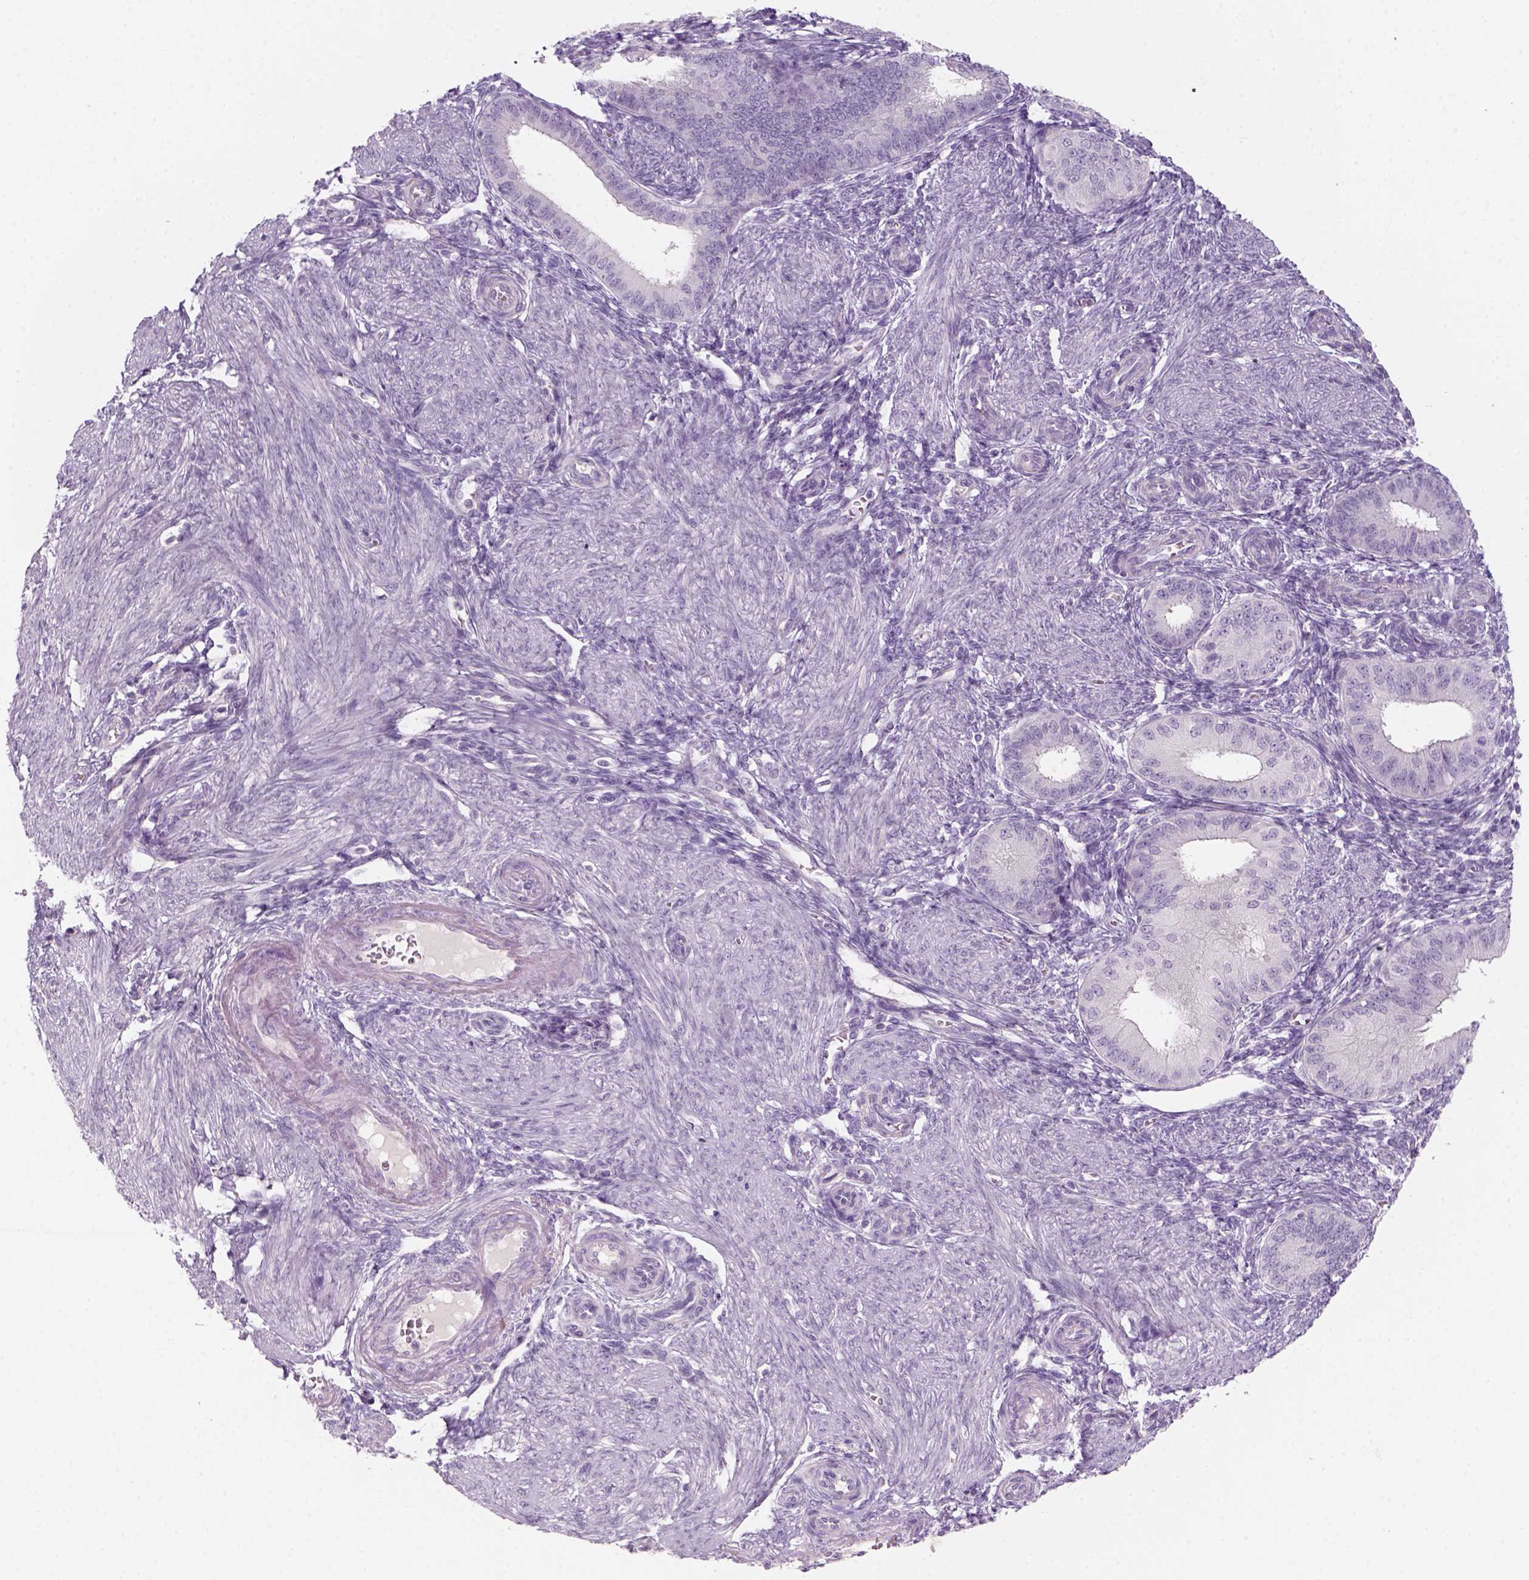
{"staining": {"intensity": "negative", "quantity": "none", "location": "none"}, "tissue": "endometrium", "cell_type": "Cells in endometrial stroma", "image_type": "normal", "snomed": [{"axis": "morphology", "description": "Normal tissue, NOS"}, {"axis": "topography", "description": "Endometrium"}], "caption": "Immunohistochemical staining of normal endometrium shows no significant positivity in cells in endometrial stroma. (Stains: DAB IHC with hematoxylin counter stain, Microscopy: brightfield microscopy at high magnification).", "gene": "KRT25", "patient": {"sex": "female", "age": 39}}